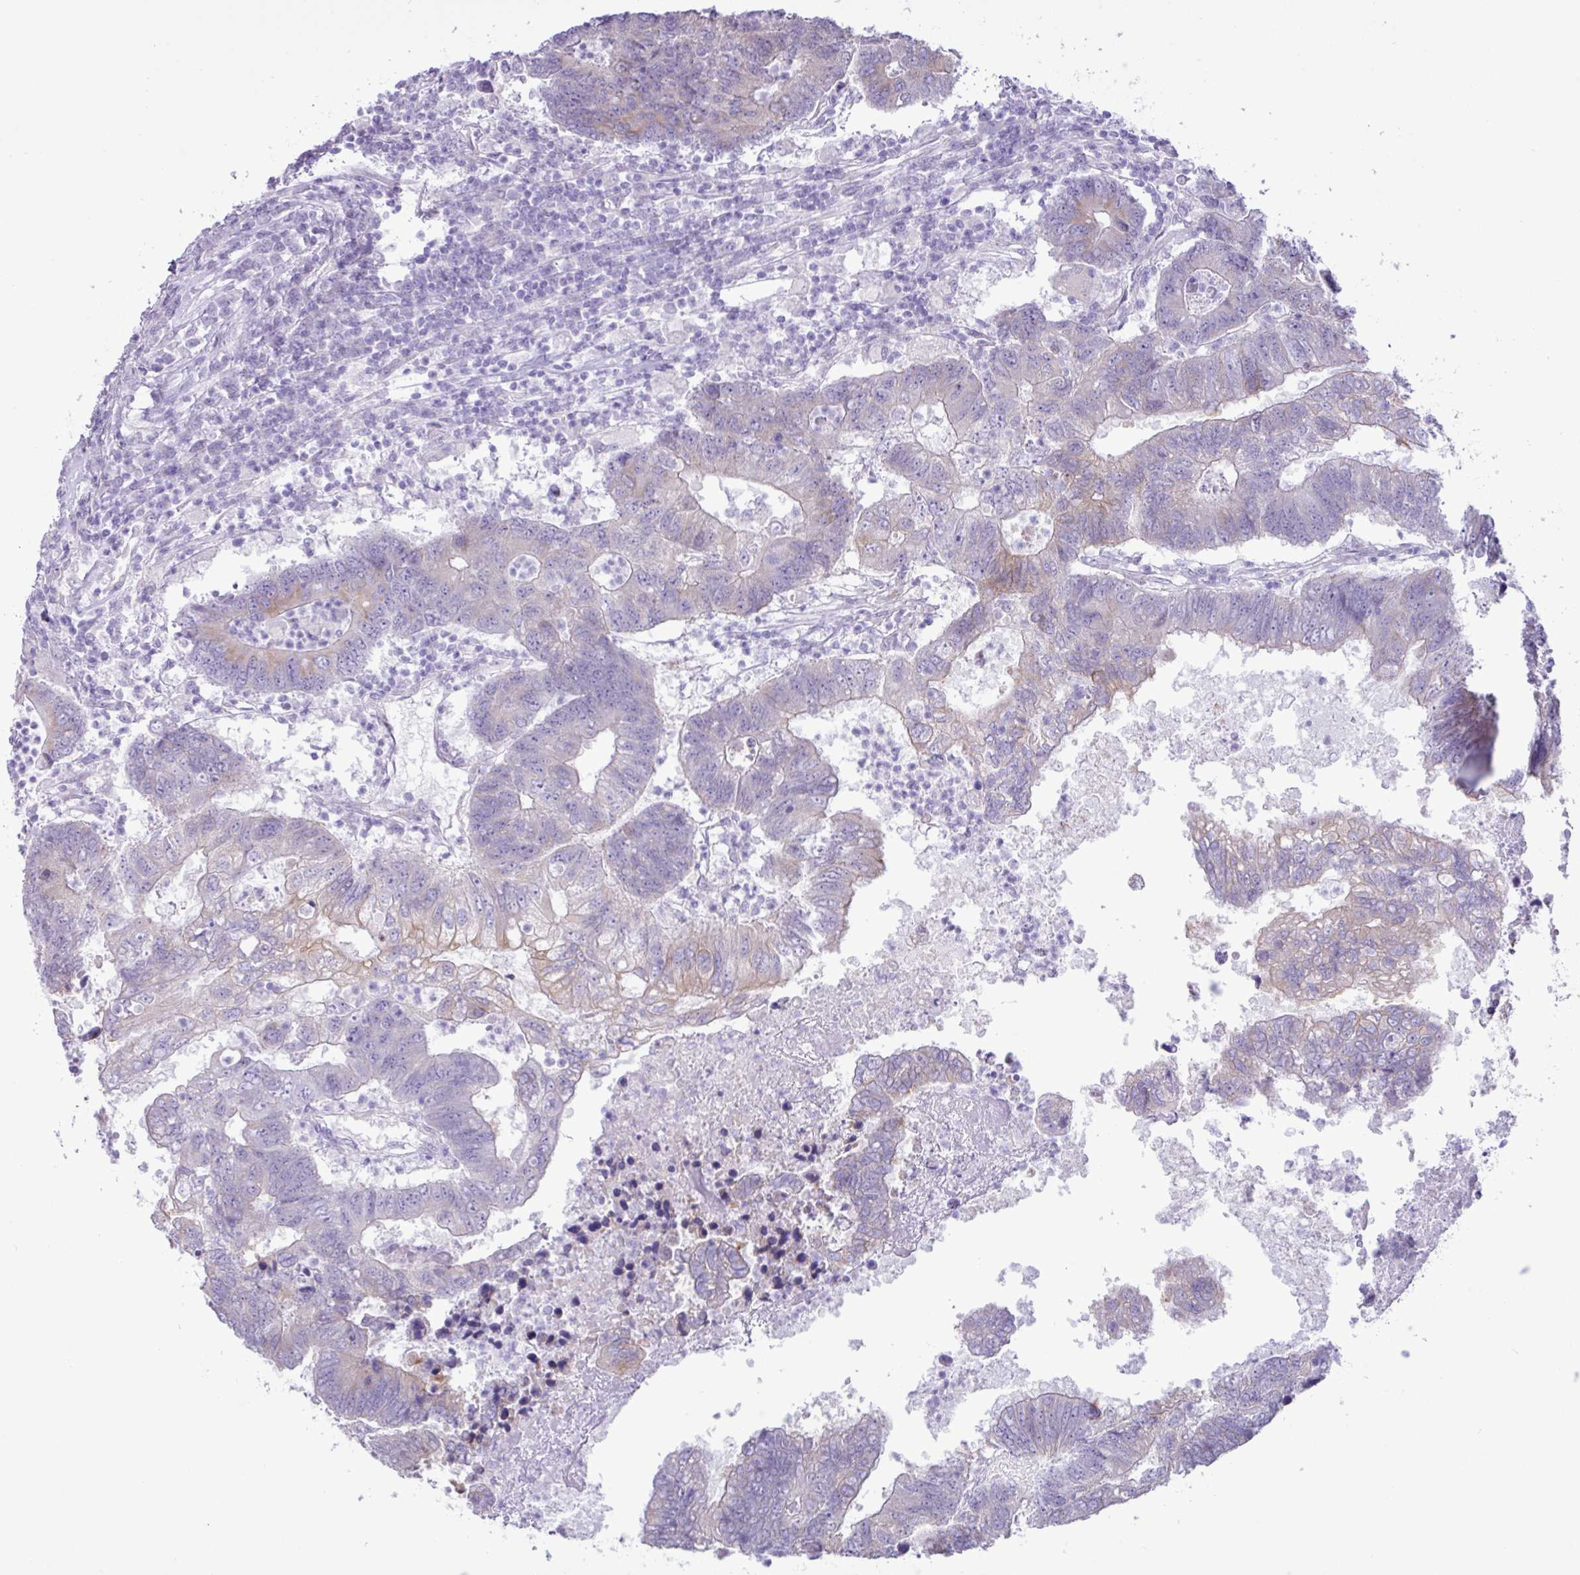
{"staining": {"intensity": "weak", "quantity": "<25%", "location": "cytoplasmic/membranous"}, "tissue": "colorectal cancer", "cell_type": "Tumor cells", "image_type": "cancer", "snomed": [{"axis": "morphology", "description": "Adenocarcinoma, NOS"}, {"axis": "topography", "description": "Colon"}], "caption": "A high-resolution image shows immunohistochemistry (IHC) staining of adenocarcinoma (colorectal), which exhibits no significant positivity in tumor cells.", "gene": "SLC38A1", "patient": {"sex": "female", "age": 48}}